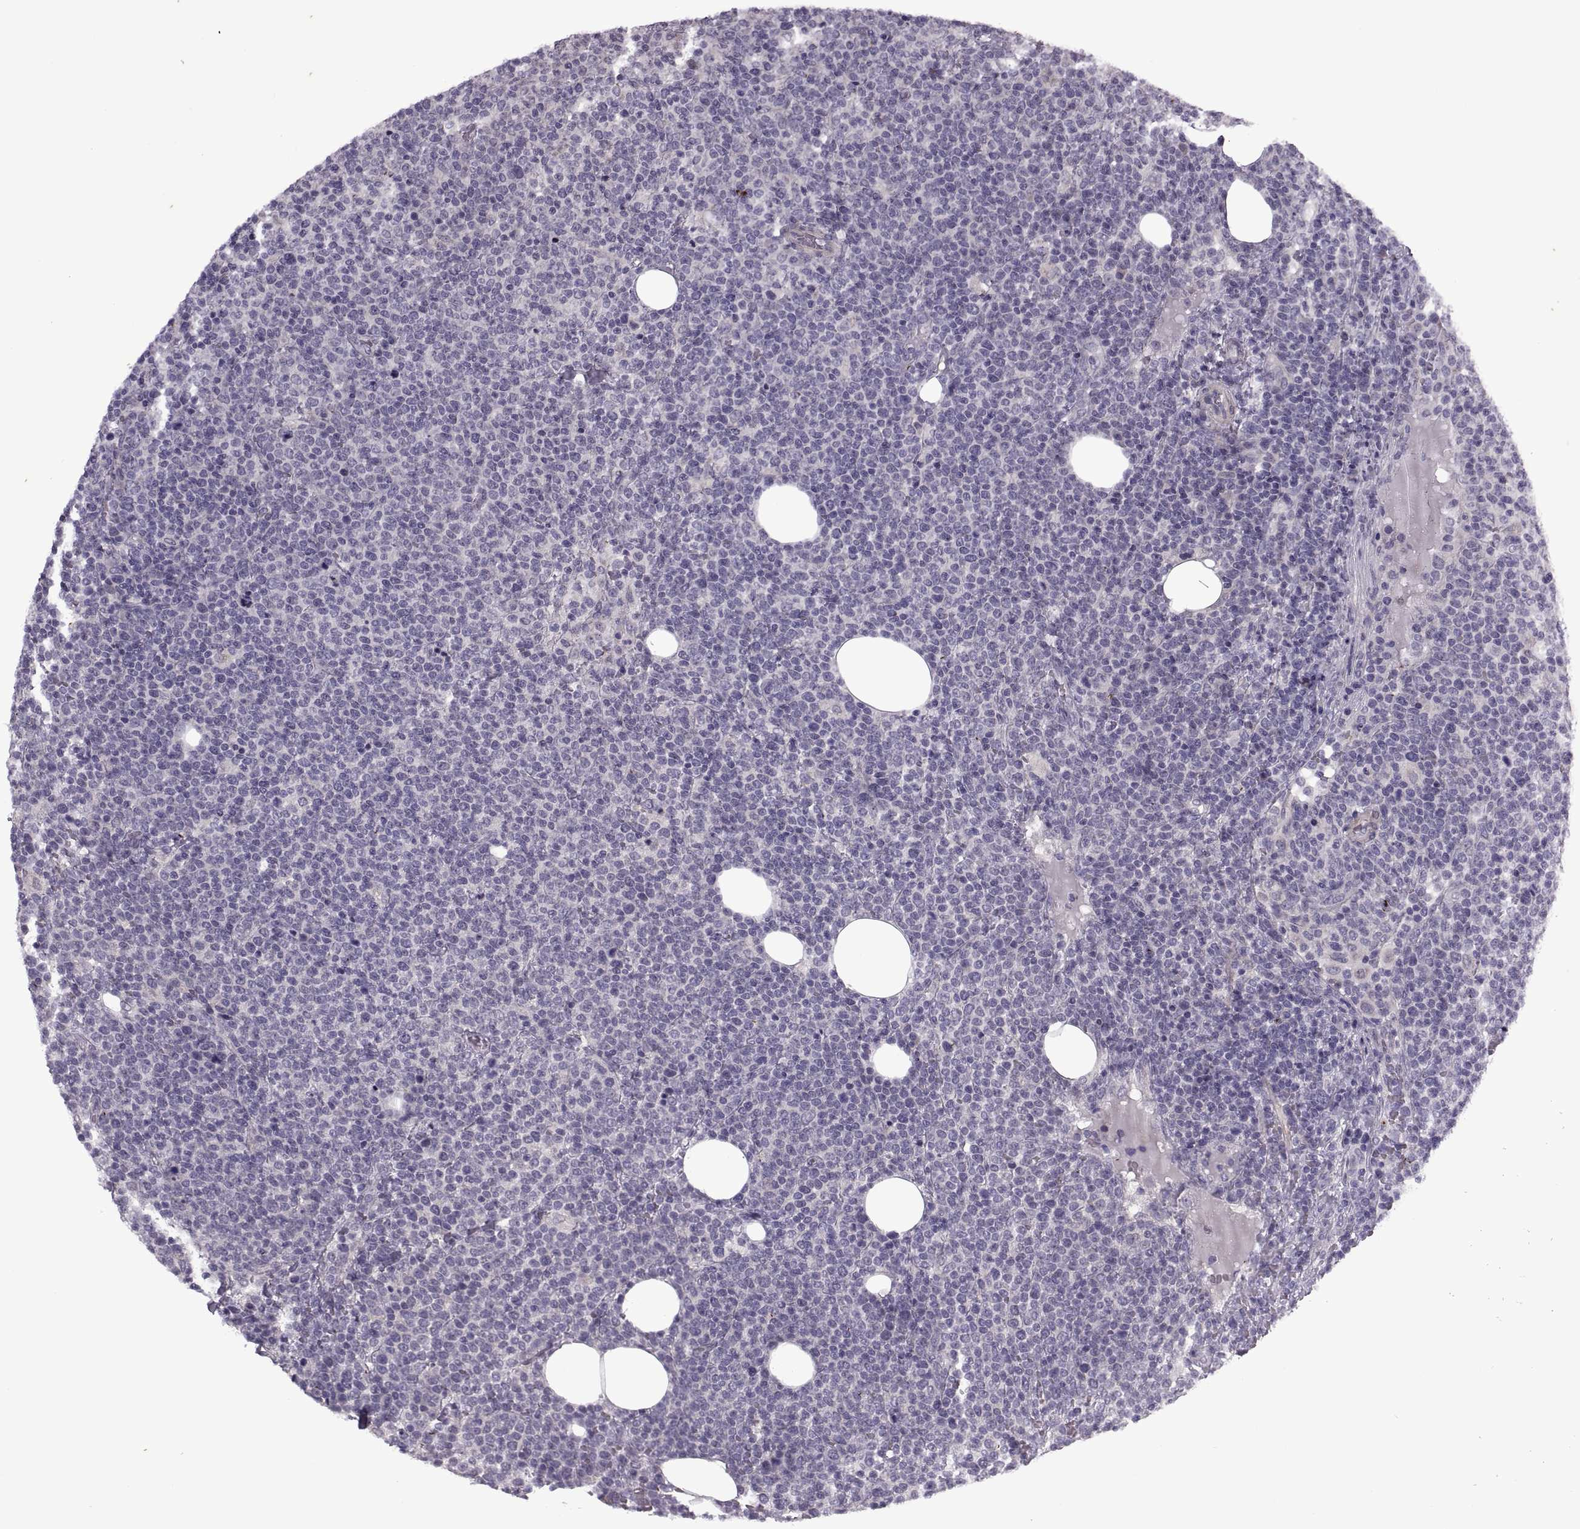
{"staining": {"intensity": "negative", "quantity": "none", "location": "none"}, "tissue": "lymphoma", "cell_type": "Tumor cells", "image_type": "cancer", "snomed": [{"axis": "morphology", "description": "Malignant lymphoma, non-Hodgkin's type, High grade"}, {"axis": "topography", "description": "Lymph node"}], "caption": "Micrograph shows no protein staining in tumor cells of high-grade malignant lymphoma, non-Hodgkin's type tissue.", "gene": "RIPK4", "patient": {"sex": "male", "age": 61}}